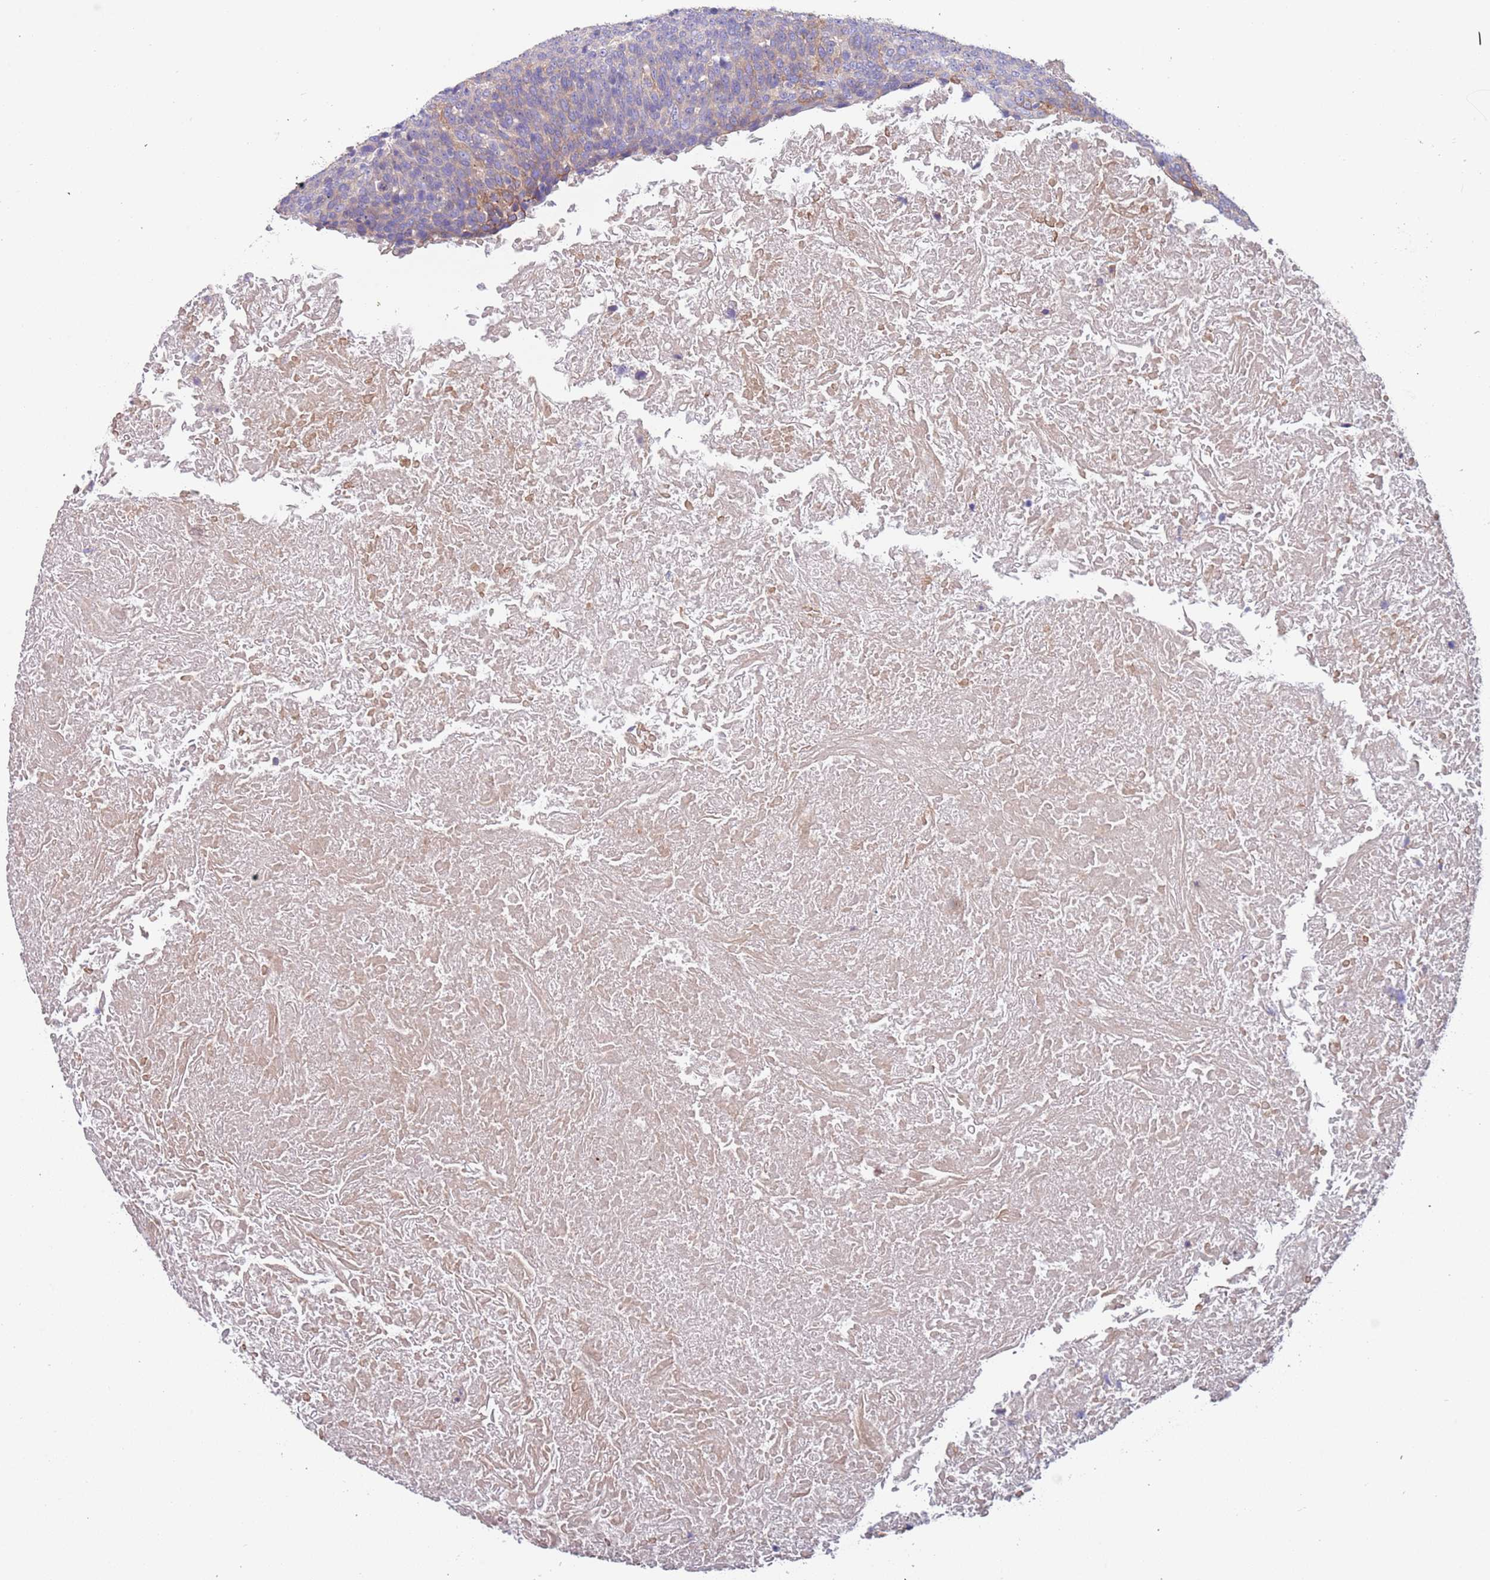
{"staining": {"intensity": "negative", "quantity": "none", "location": "none"}, "tissue": "head and neck cancer", "cell_type": "Tumor cells", "image_type": "cancer", "snomed": [{"axis": "morphology", "description": "Squamous cell carcinoma, NOS"}, {"axis": "morphology", "description": "Squamous cell carcinoma, metastatic, NOS"}, {"axis": "topography", "description": "Lymph node"}, {"axis": "topography", "description": "Head-Neck"}], "caption": "Immunohistochemical staining of human head and neck cancer (squamous cell carcinoma) shows no significant positivity in tumor cells.", "gene": "LAMB4", "patient": {"sex": "male", "age": 62}}